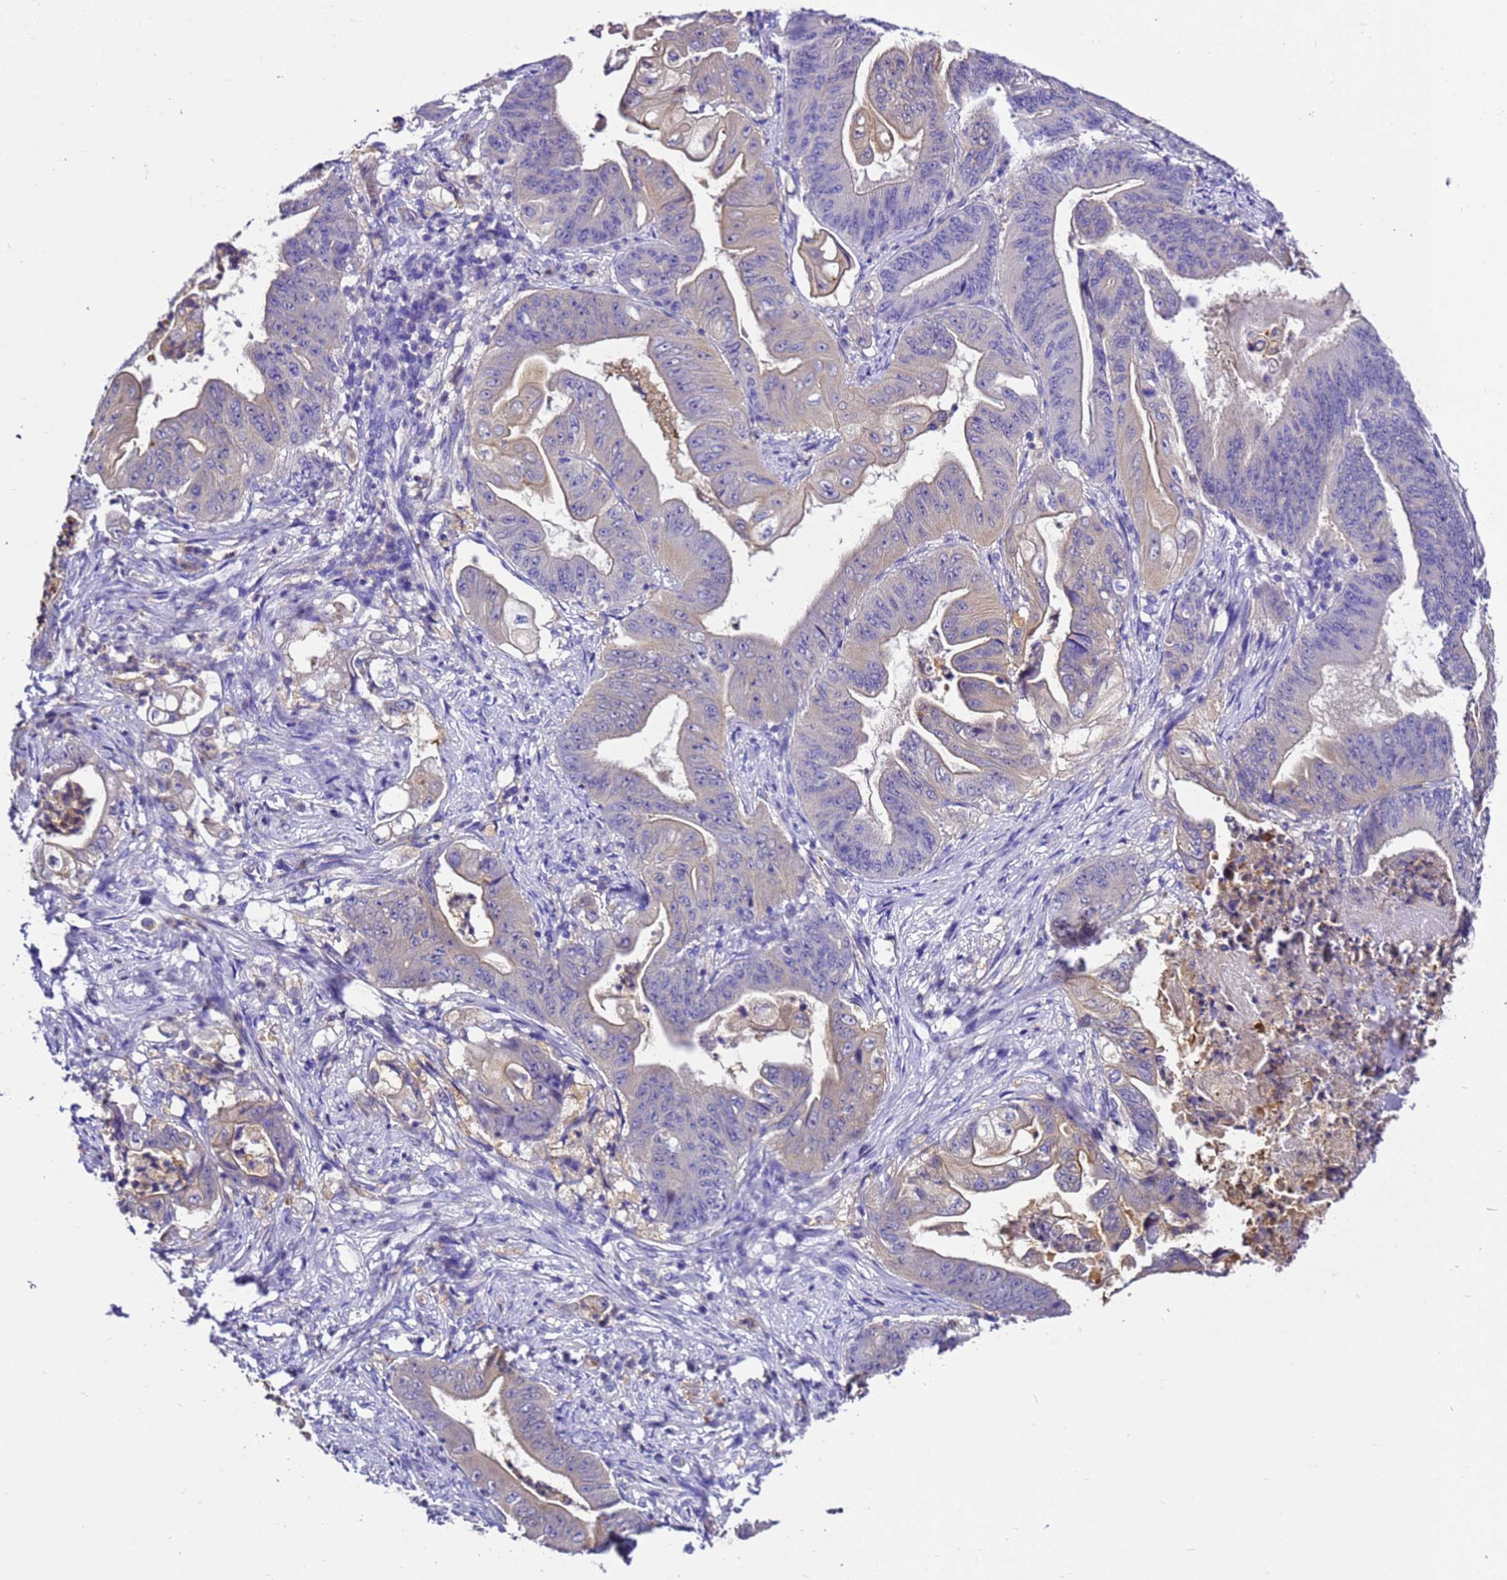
{"staining": {"intensity": "weak", "quantity": "<25%", "location": "cytoplasmic/membranous"}, "tissue": "stomach cancer", "cell_type": "Tumor cells", "image_type": "cancer", "snomed": [{"axis": "morphology", "description": "Adenocarcinoma, NOS"}, {"axis": "topography", "description": "Stomach"}], "caption": "Stomach adenocarcinoma was stained to show a protein in brown. There is no significant expression in tumor cells. (Brightfield microscopy of DAB (3,3'-diaminobenzidine) immunohistochemistry (IHC) at high magnification).", "gene": "UGT2A1", "patient": {"sex": "female", "age": 73}}